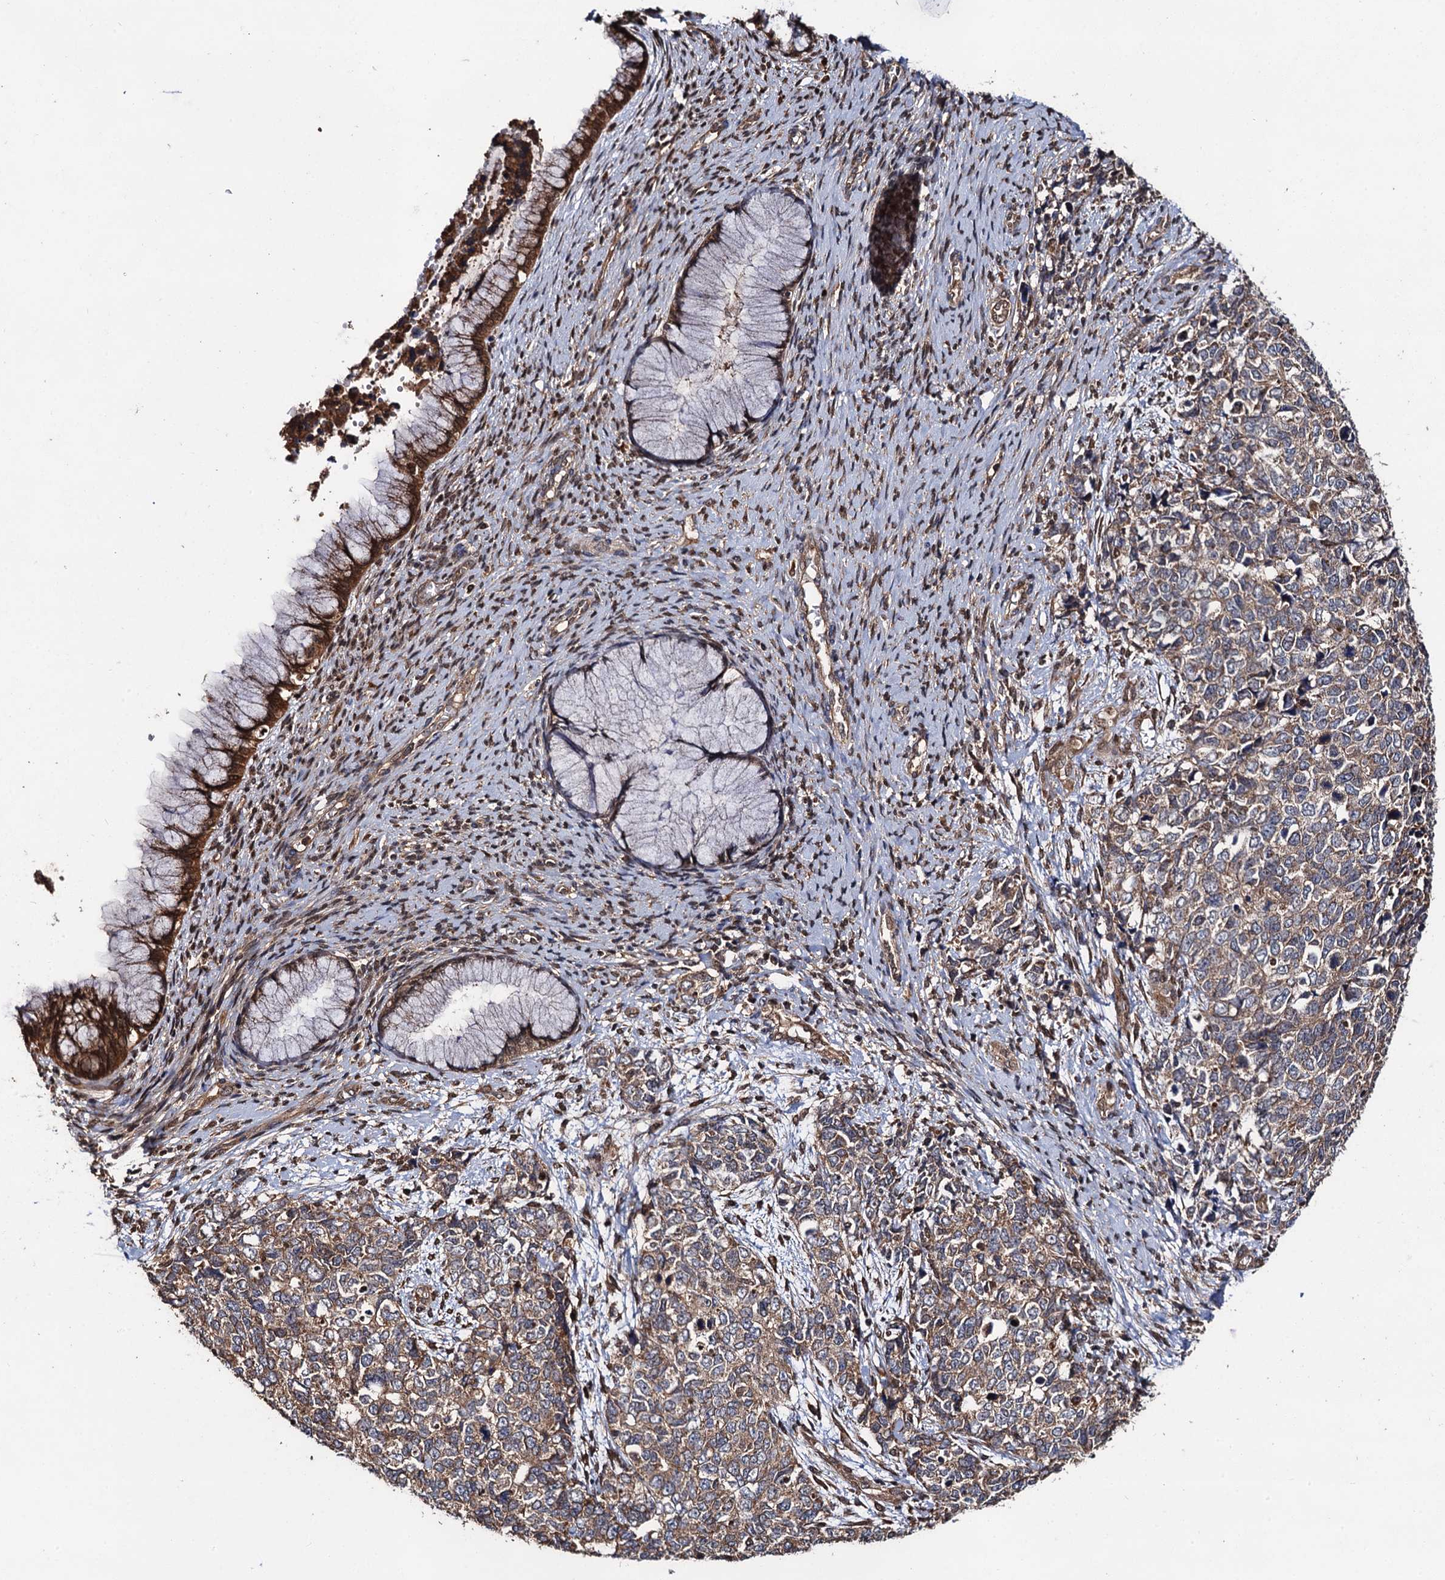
{"staining": {"intensity": "weak", "quantity": ">75%", "location": "cytoplasmic/membranous"}, "tissue": "cervical cancer", "cell_type": "Tumor cells", "image_type": "cancer", "snomed": [{"axis": "morphology", "description": "Squamous cell carcinoma, NOS"}, {"axis": "topography", "description": "Cervix"}], "caption": "Brown immunohistochemical staining in cervical squamous cell carcinoma demonstrates weak cytoplasmic/membranous expression in approximately >75% of tumor cells.", "gene": "MIER2", "patient": {"sex": "female", "age": 63}}